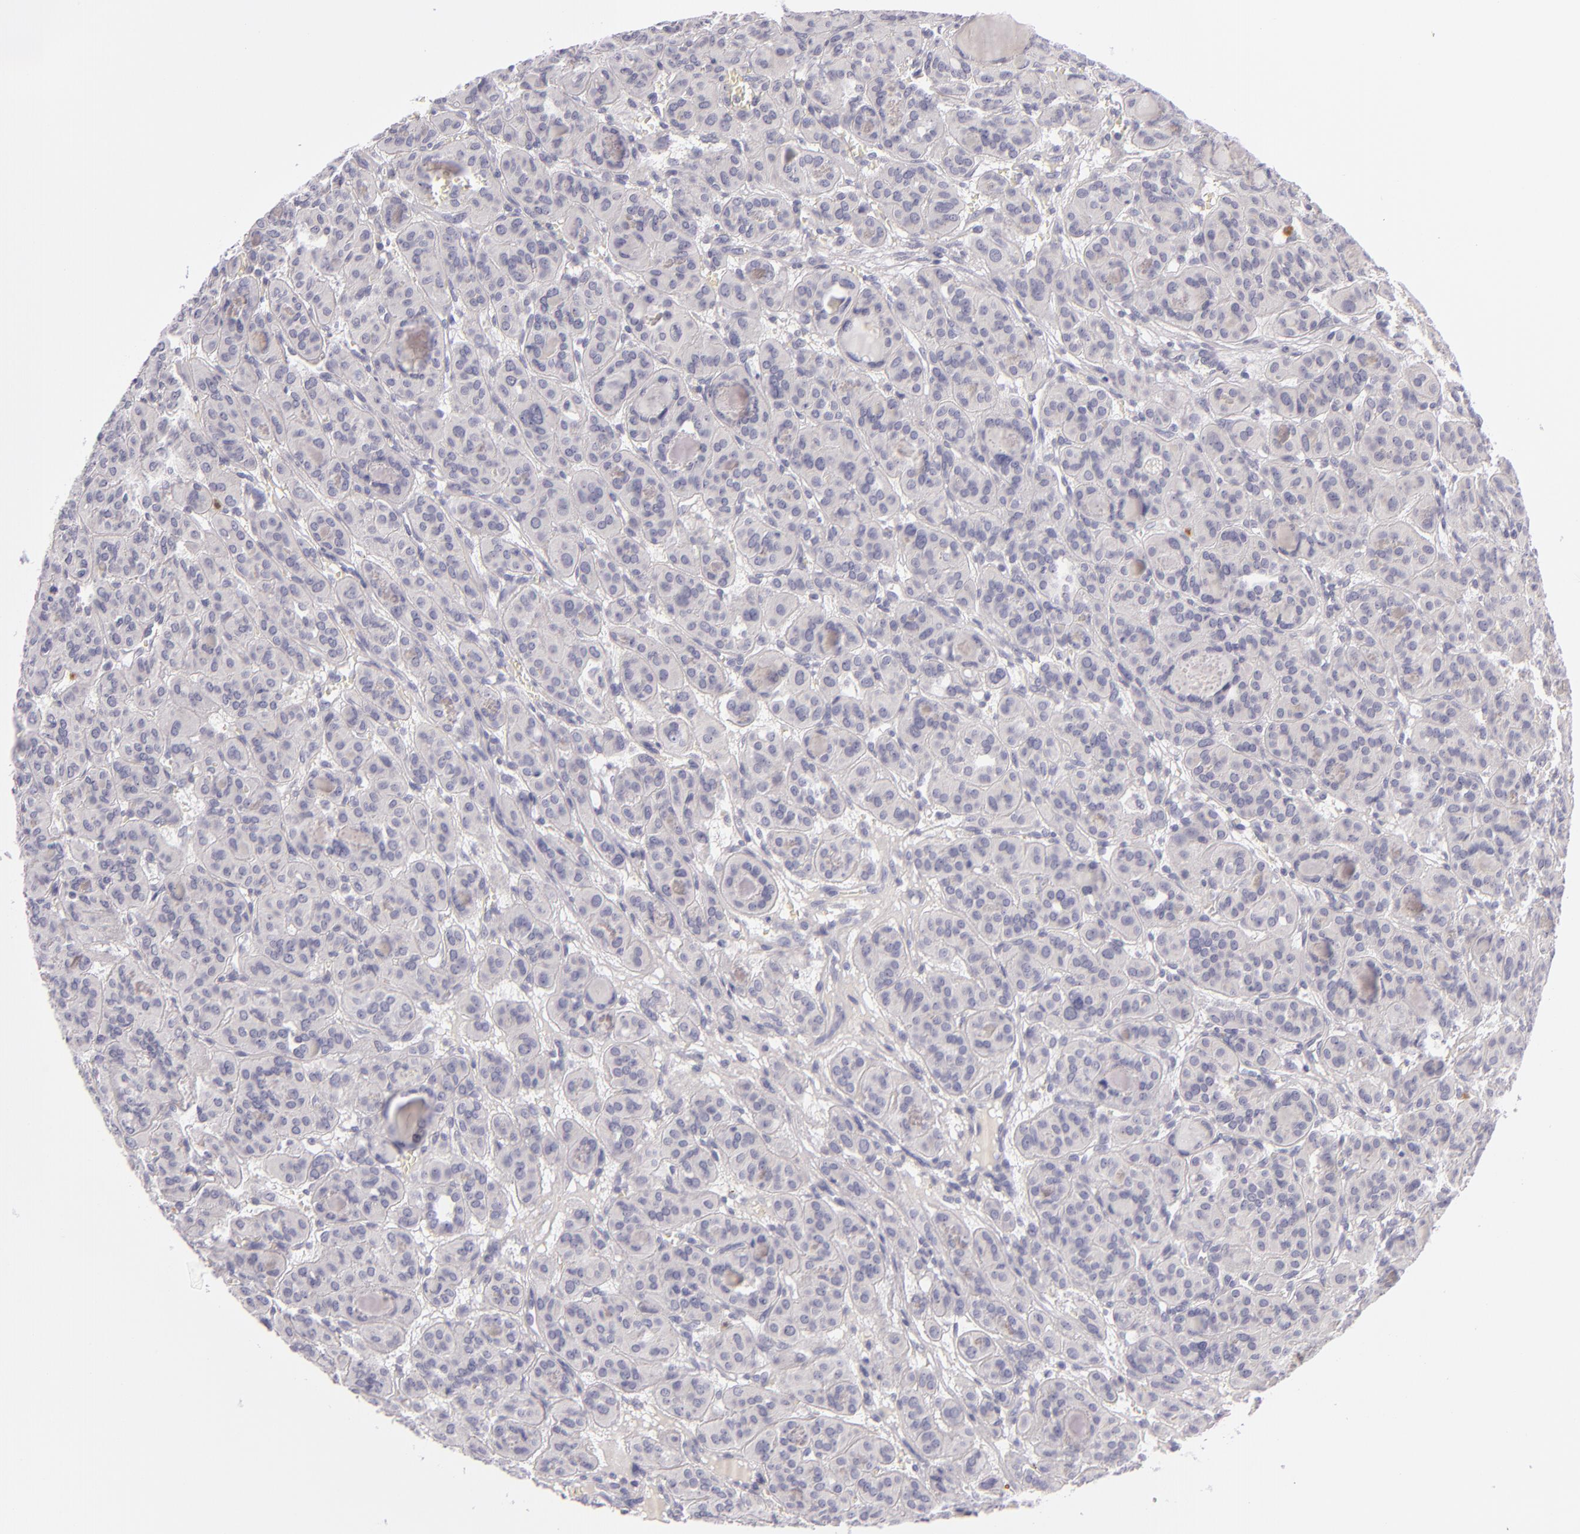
{"staining": {"intensity": "negative", "quantity": "none", "location": "none"}, "tissue": "thyroid cancer", "cell_type": "Tumor cells", "image_type": "cancer", "snomed": [{"axis": "morphology", "description": "Follicular adenoma carcinoma, NOS"}, {"axis": "topography", "description": "Thyroid gland"}], "caption": "Tumor cells are negative for protein expression in human thyroid follicular adenoma carcinoma. (DAB (3,3'-diaminobenzidine) IHC with hematoxylin counter stain).", "gene": "FAM181A", "patient": {"sex": "female", "age": 71}}